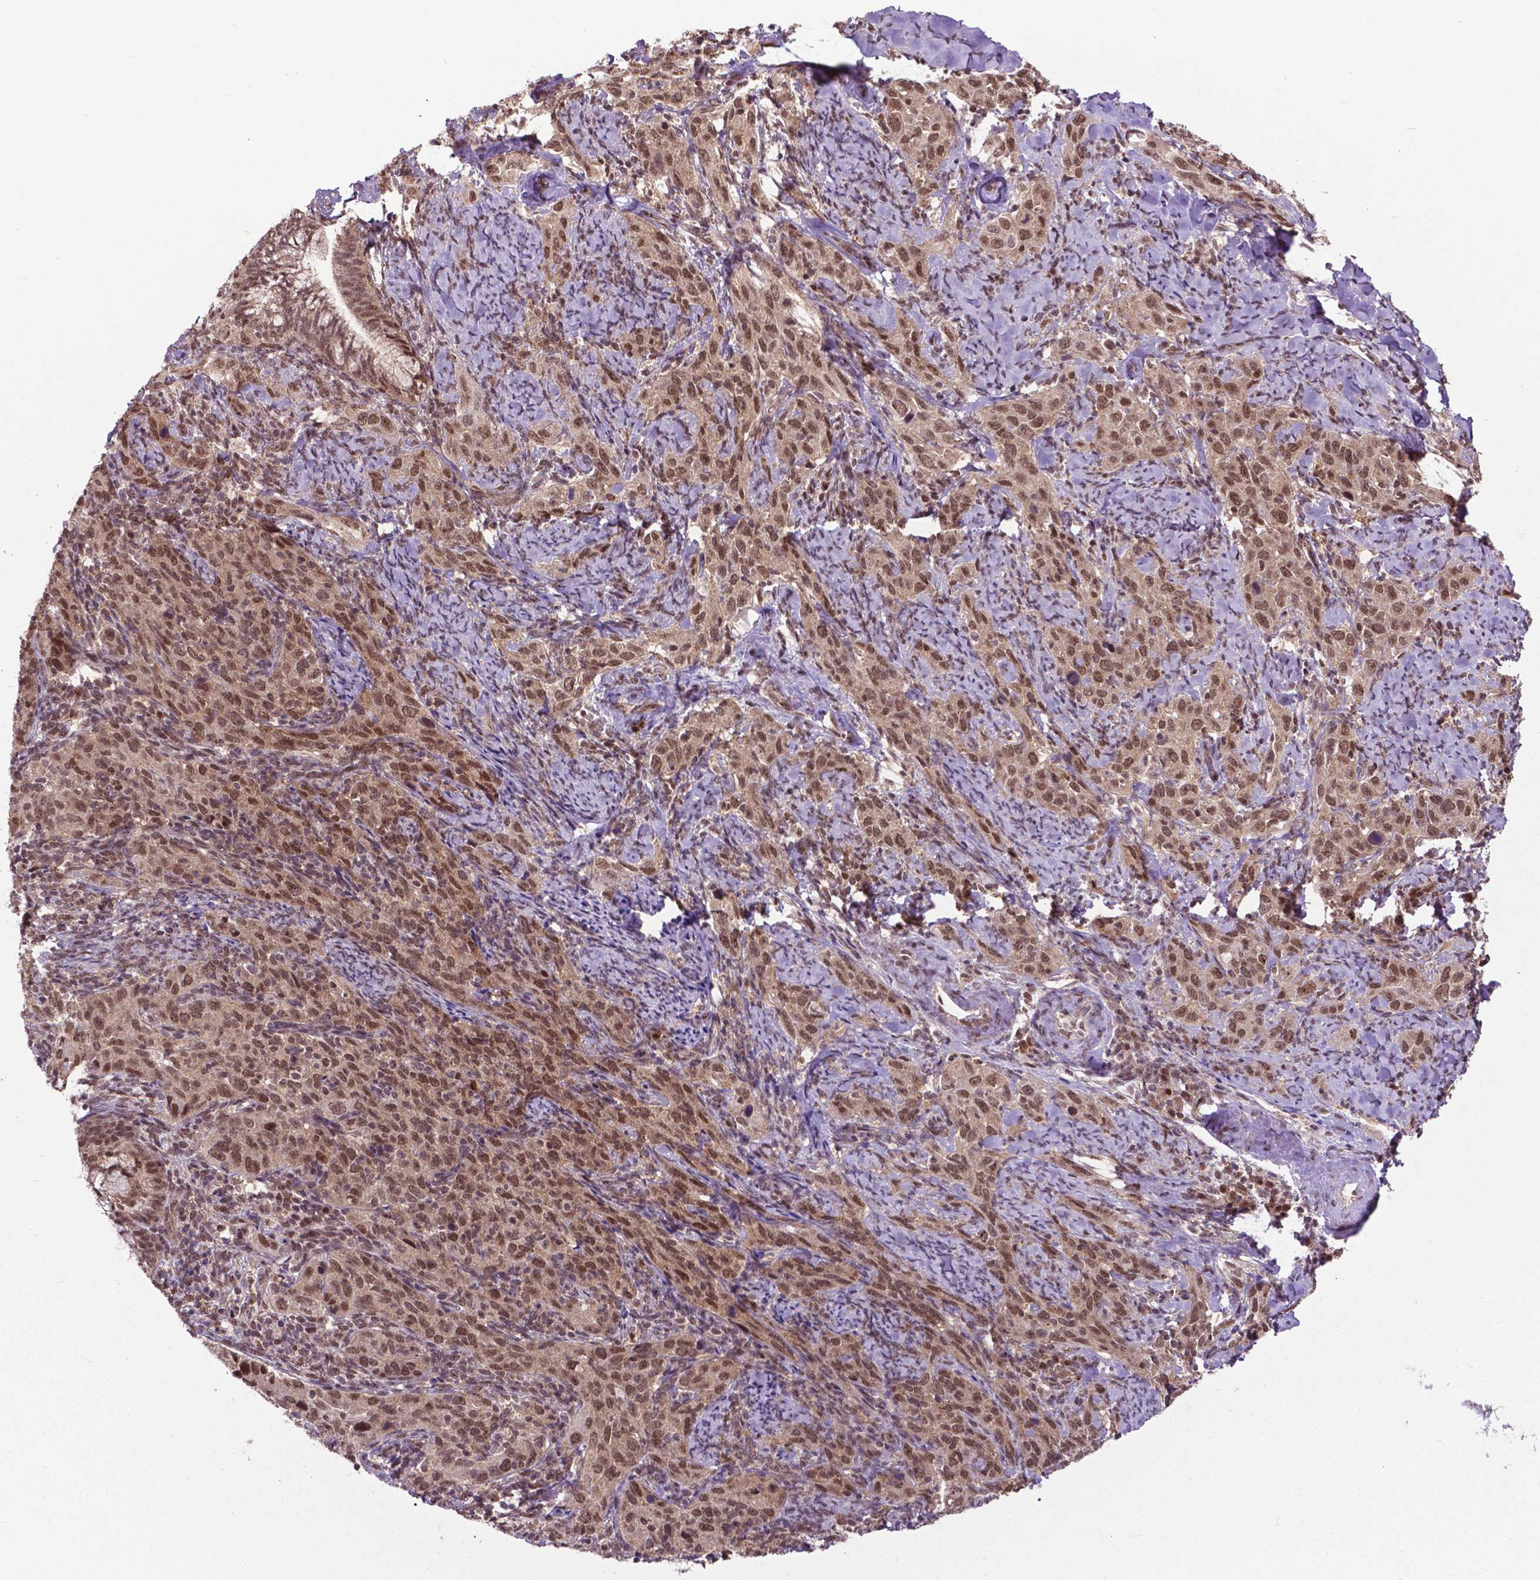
{"staining": {"intensity": "moderate", "quantity": ">75%", "location": "nuclear"}, "tissue": "cervical cancer", "cell_type": "Tumor cells", "image_type": "cancer", "snomed": [{"axis": "morphology", "description": "Squamous cell carcinoma, NOS"}, {"axis": "topography", "description": "Cervix"}], "caption": "Immunohistochemistry (IHC) image of neoplastic tissue: cervical cancer stained using IHC exhibits medium levels of moderate protein expression localized specifically in the nuclear of tumor cells, appearing as a nuclear brown color.", "gene": "FAF1", "patient": {"sex": "female", "age": 51}}